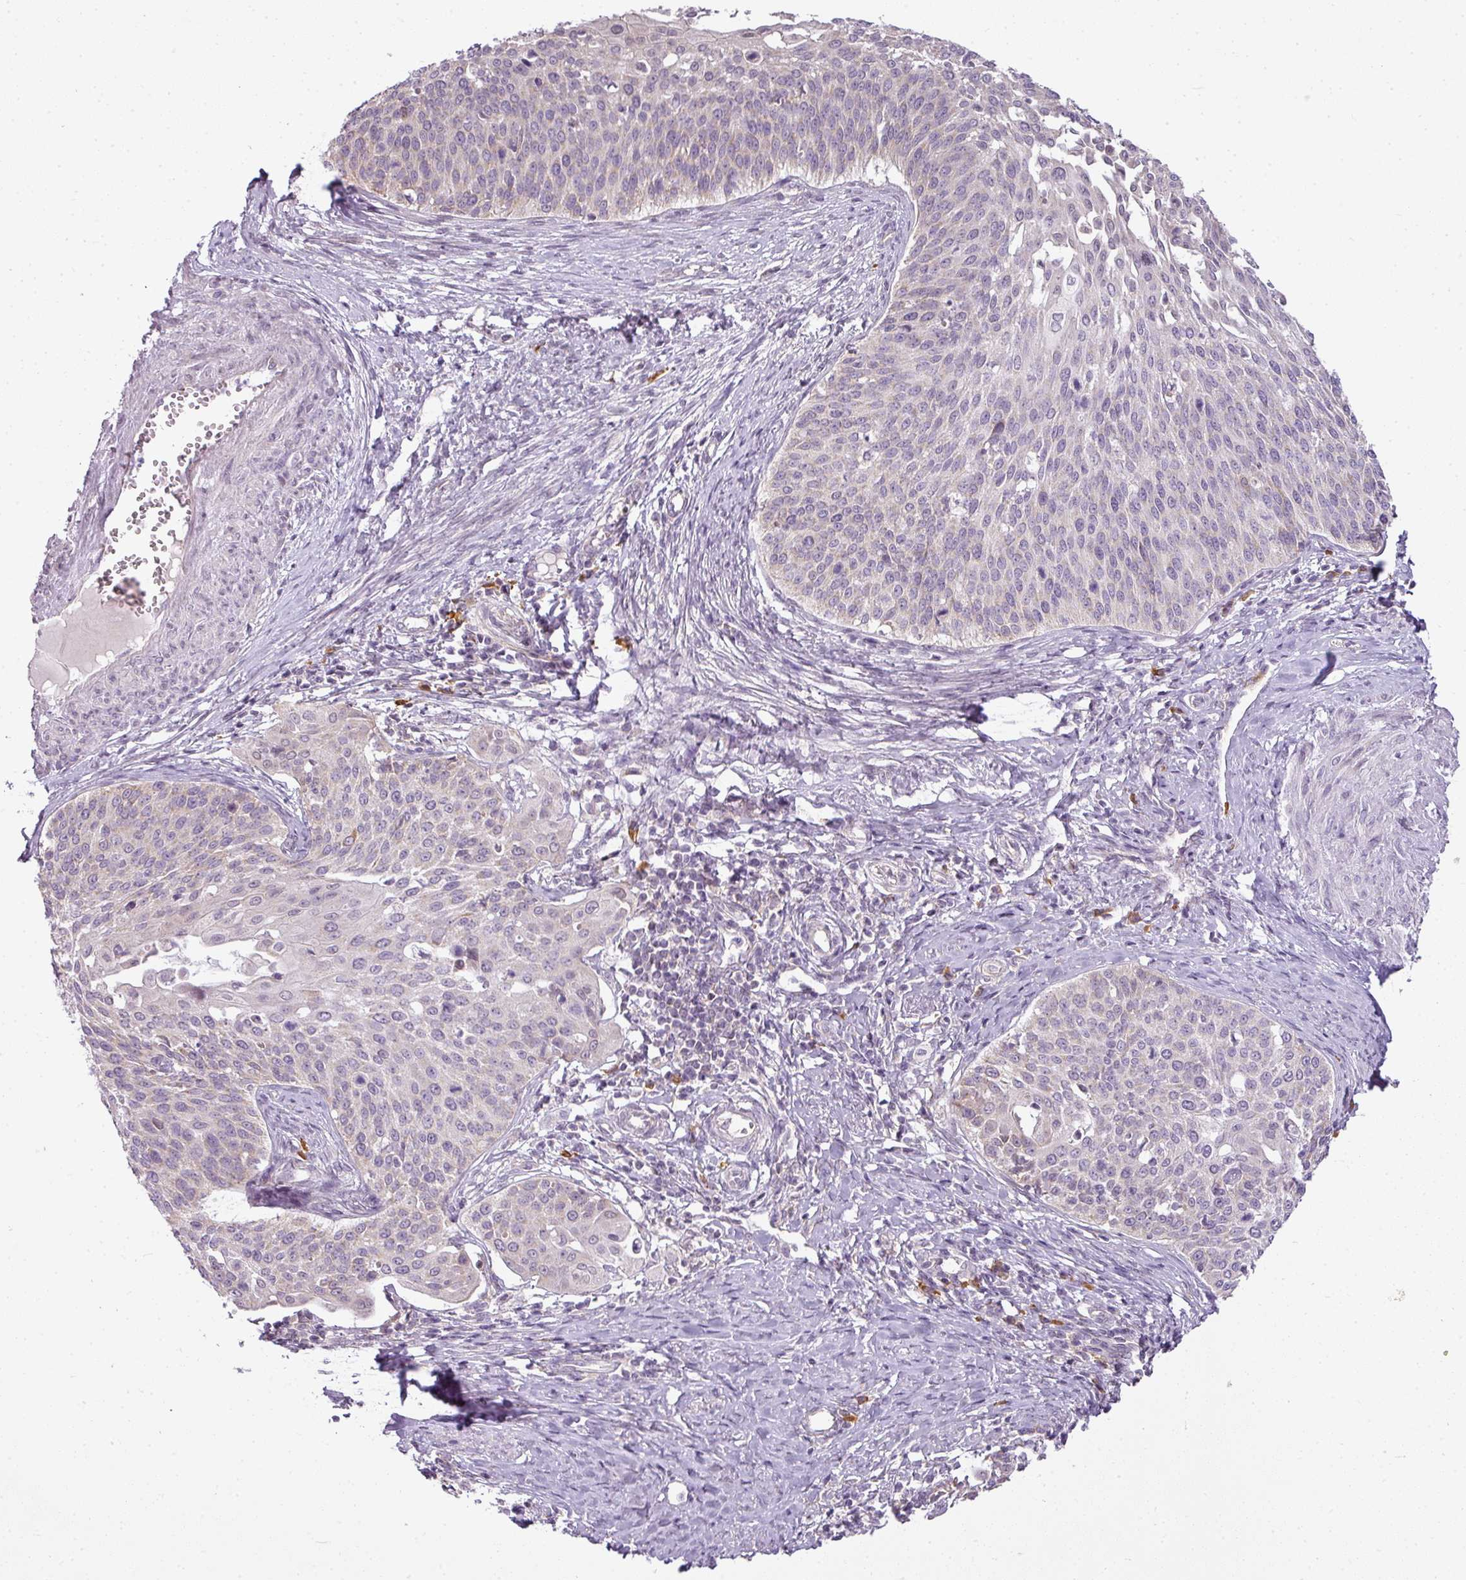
{"staining": {"intensity": "negative", "quantity": "none", "location": "none"}, "tissue": "cervical cancer", "cell_type": "Tumor cells", "image_type": "cancer", "snomed": [{"axis": "morphology", "description": "Squamous cell carcinoma, NOS"}, {"axis": "topography", "description": "Cervix"}], "caption": "Immunohistochemistry of human squamous cell carcinoma (cervical) displays no positivity in tumor cells. Brightfield microscopy of immunohistochemistry (IHC) stained with DAB (3,3'-diaminobenzidine) (brown) and hematoxylin (blue), captured at high magnification.", "gene": "LY75", "patient": {"sex": "female", "age": 44}}